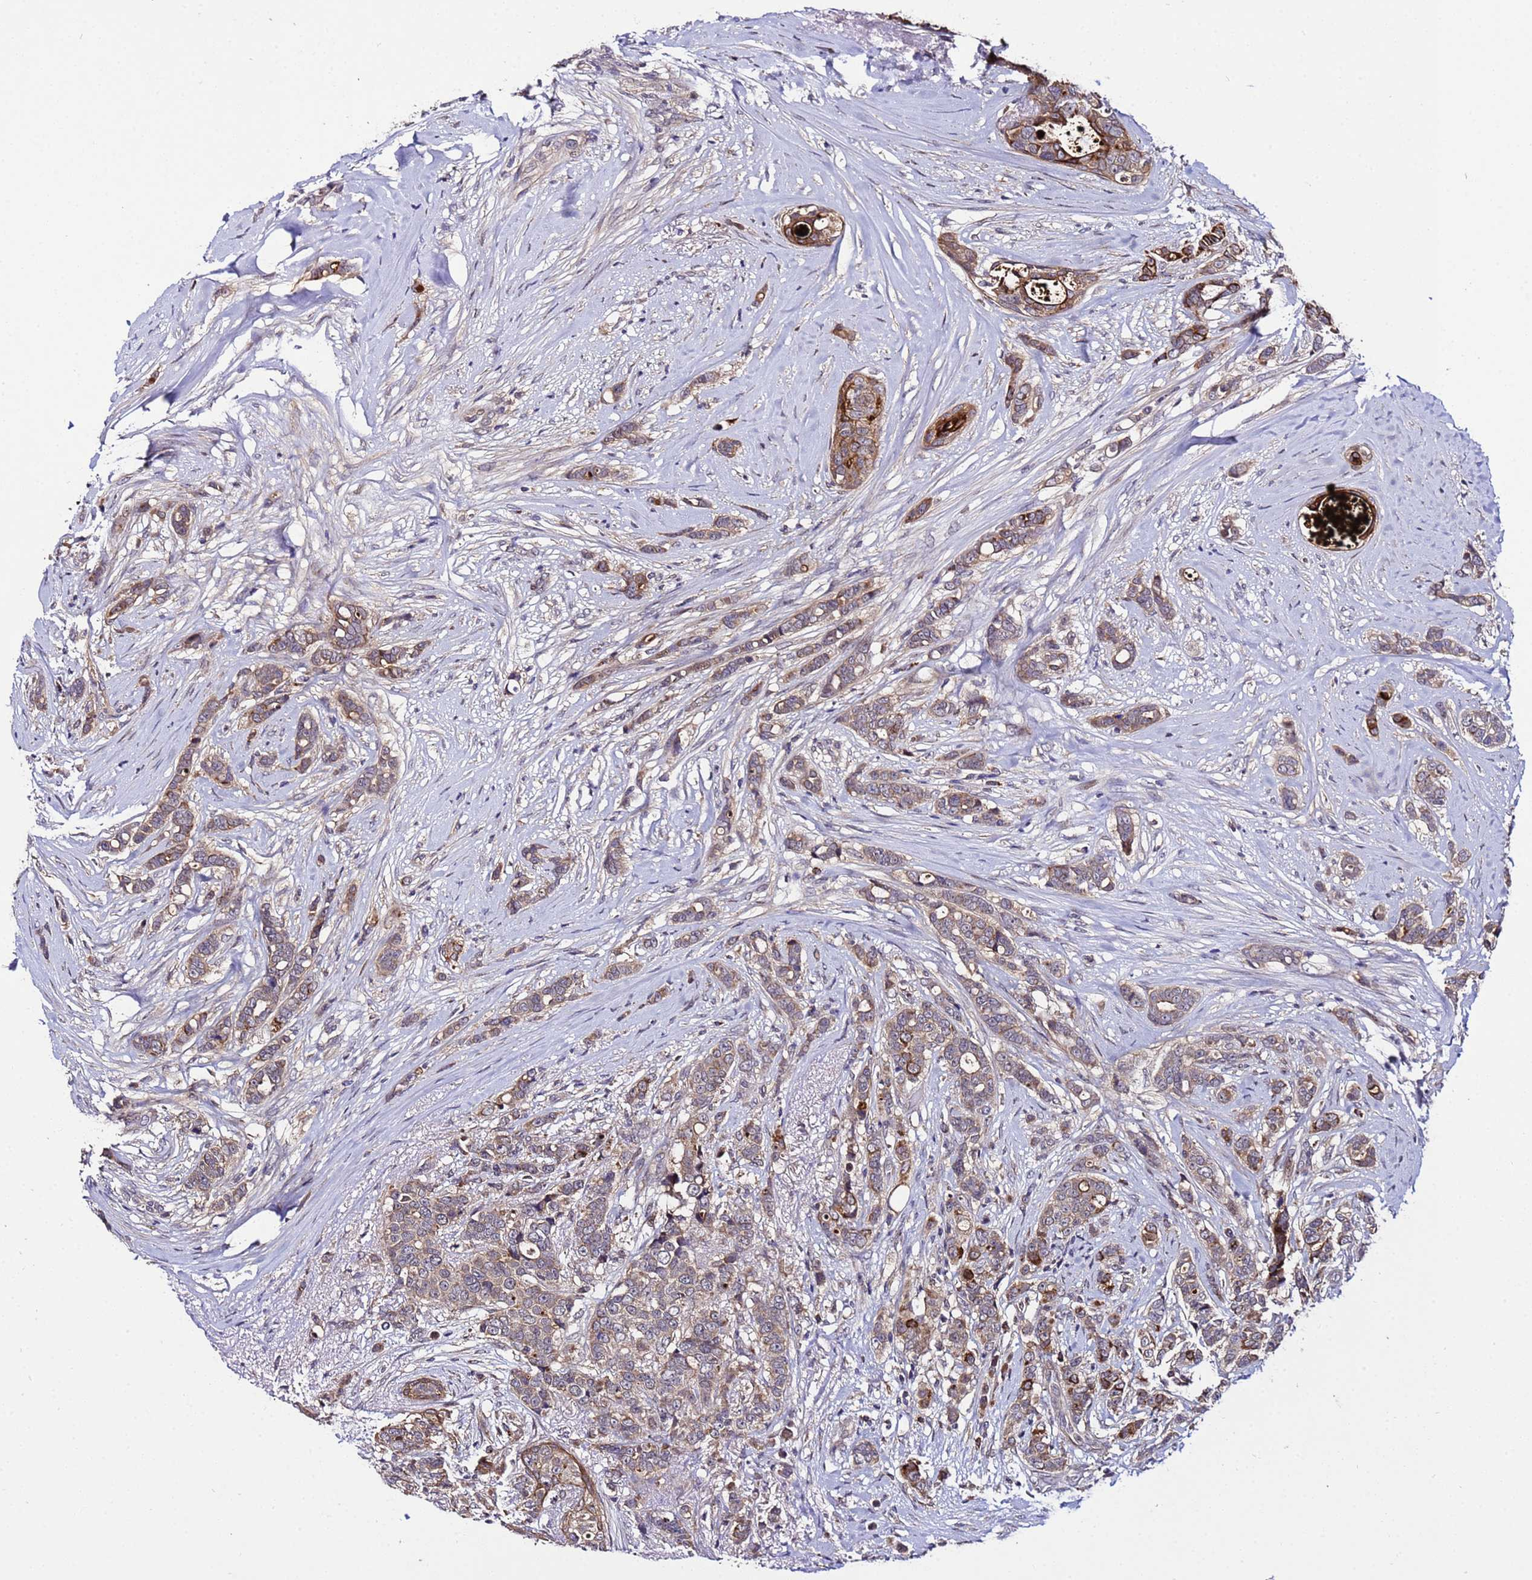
{"staining": {"intensity": "moderate", "quantity": "25%-75%", "location": "cytoplasmic/membranous"}, "tissue": "breast cancer", "cell_type": "Tumor cells", "image_type": "cancer", "snomed": [{"axis": "morphology", "description": "Lobular carcinoma"}, {"axis": "topography", "description": "Breast"}], "caption": "About 25%-75% of tumor cells in breast cancer exhibit moderate cytoplasmic/membranous protein expression as visualized by brown immunohistochemical staining.", "gene": "PLXDC2", "patient": {"sex": "female", "age": 51}}